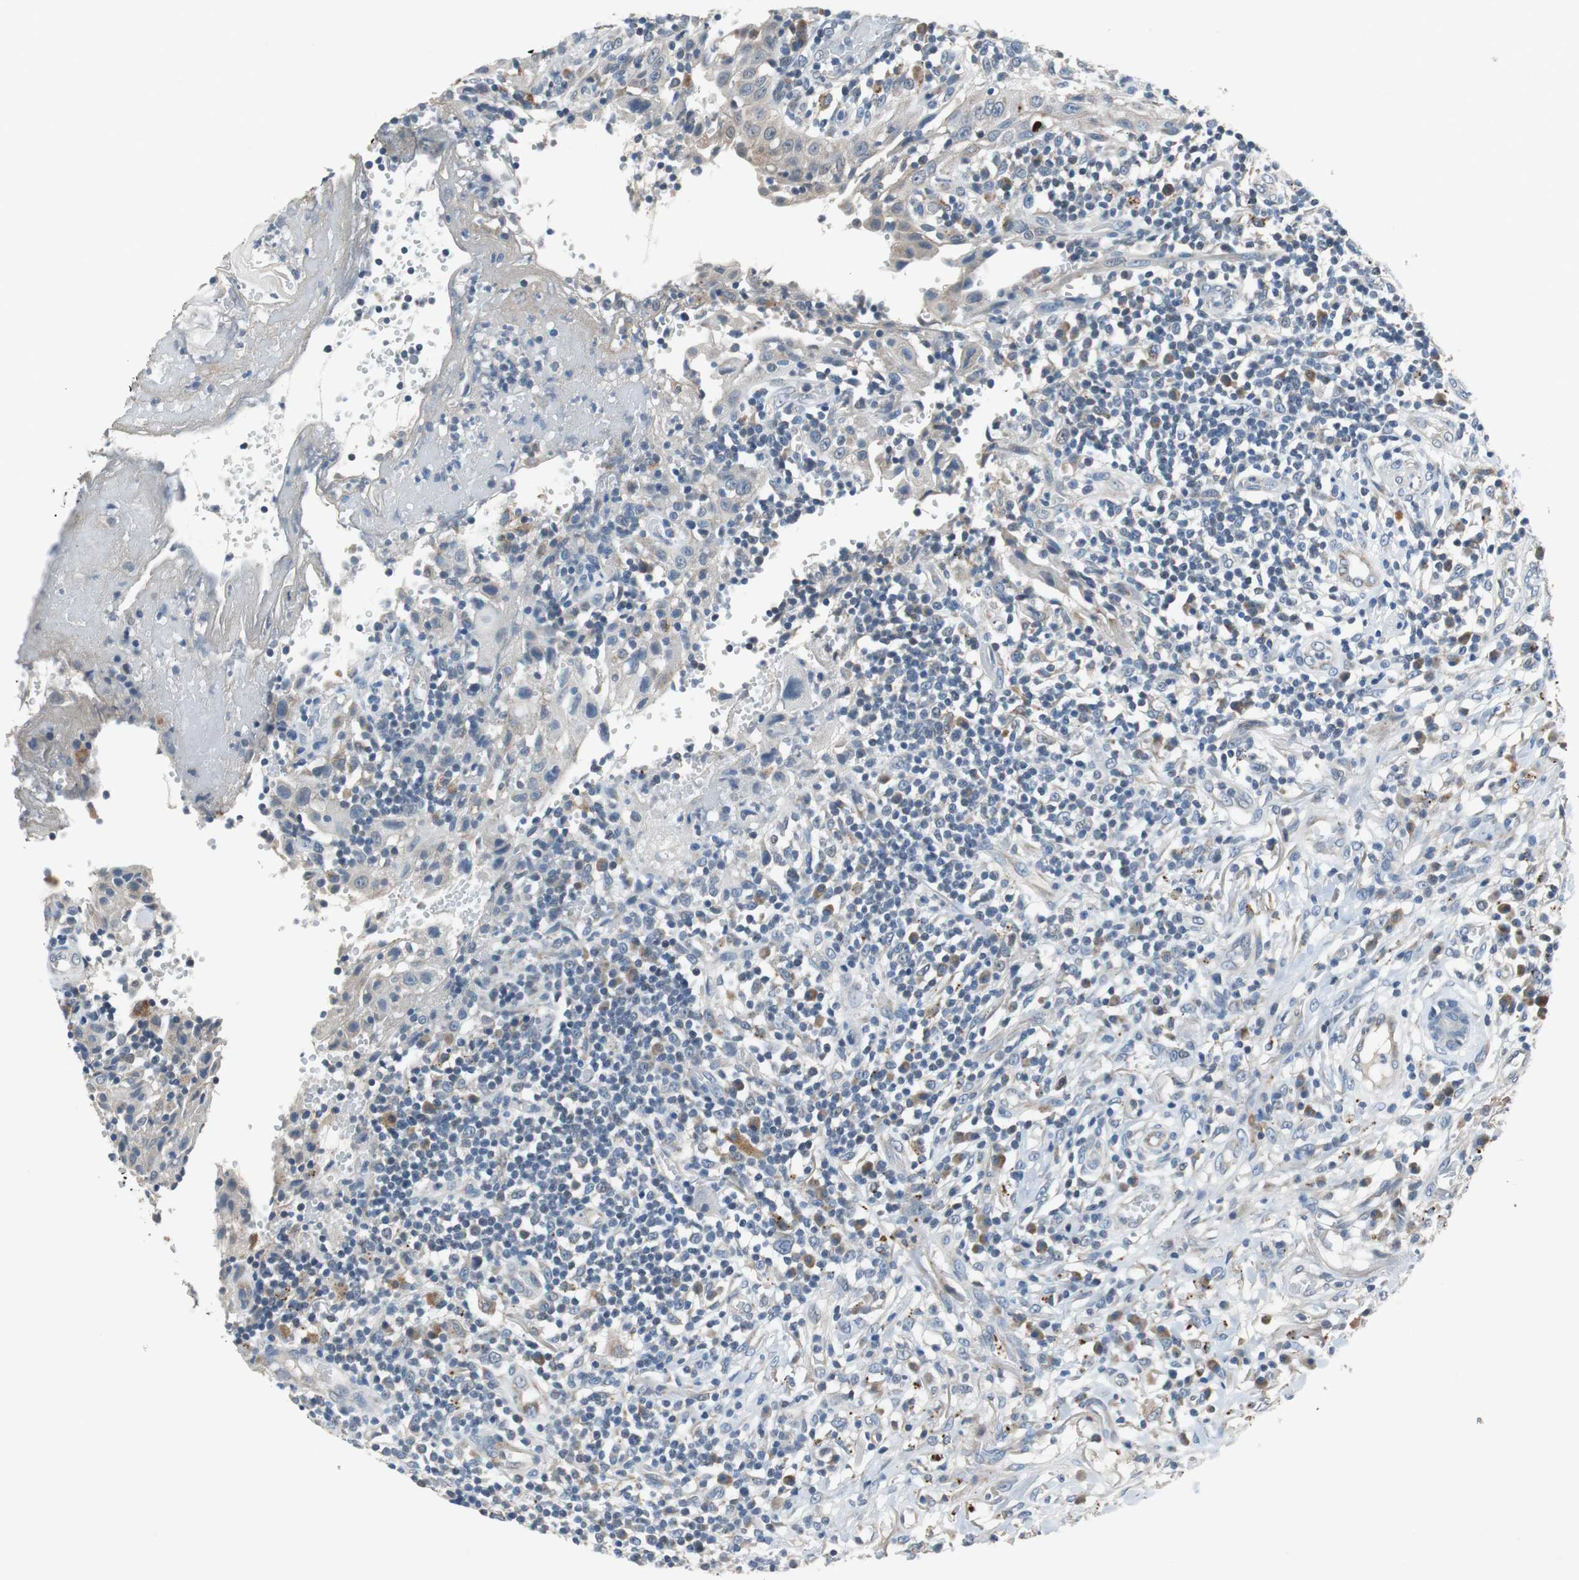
{"staining": {"intensity": "weak", "quantity": "<25%", "location": "cytoplasmic/membranous"}, "tissue": "thyroid cancer", "cell_type": "Tumor cells", "image_type": "cancer", "snomed": [{"axis": "morphology", "description": "Carcinoma, NOS"}, {"axis": "topography", "description": "Thyroid gland"}], "caption": "Immunohistochemistry (IHC) histopathology image of neoplastic tissue: thyroid cancer stained with DAB (3,3'-diaminobenzidine) exhibits no significant protein expression in tumor cells.", "gene": "NLGN1", "patient": {"sex": "female", "age": 77}}